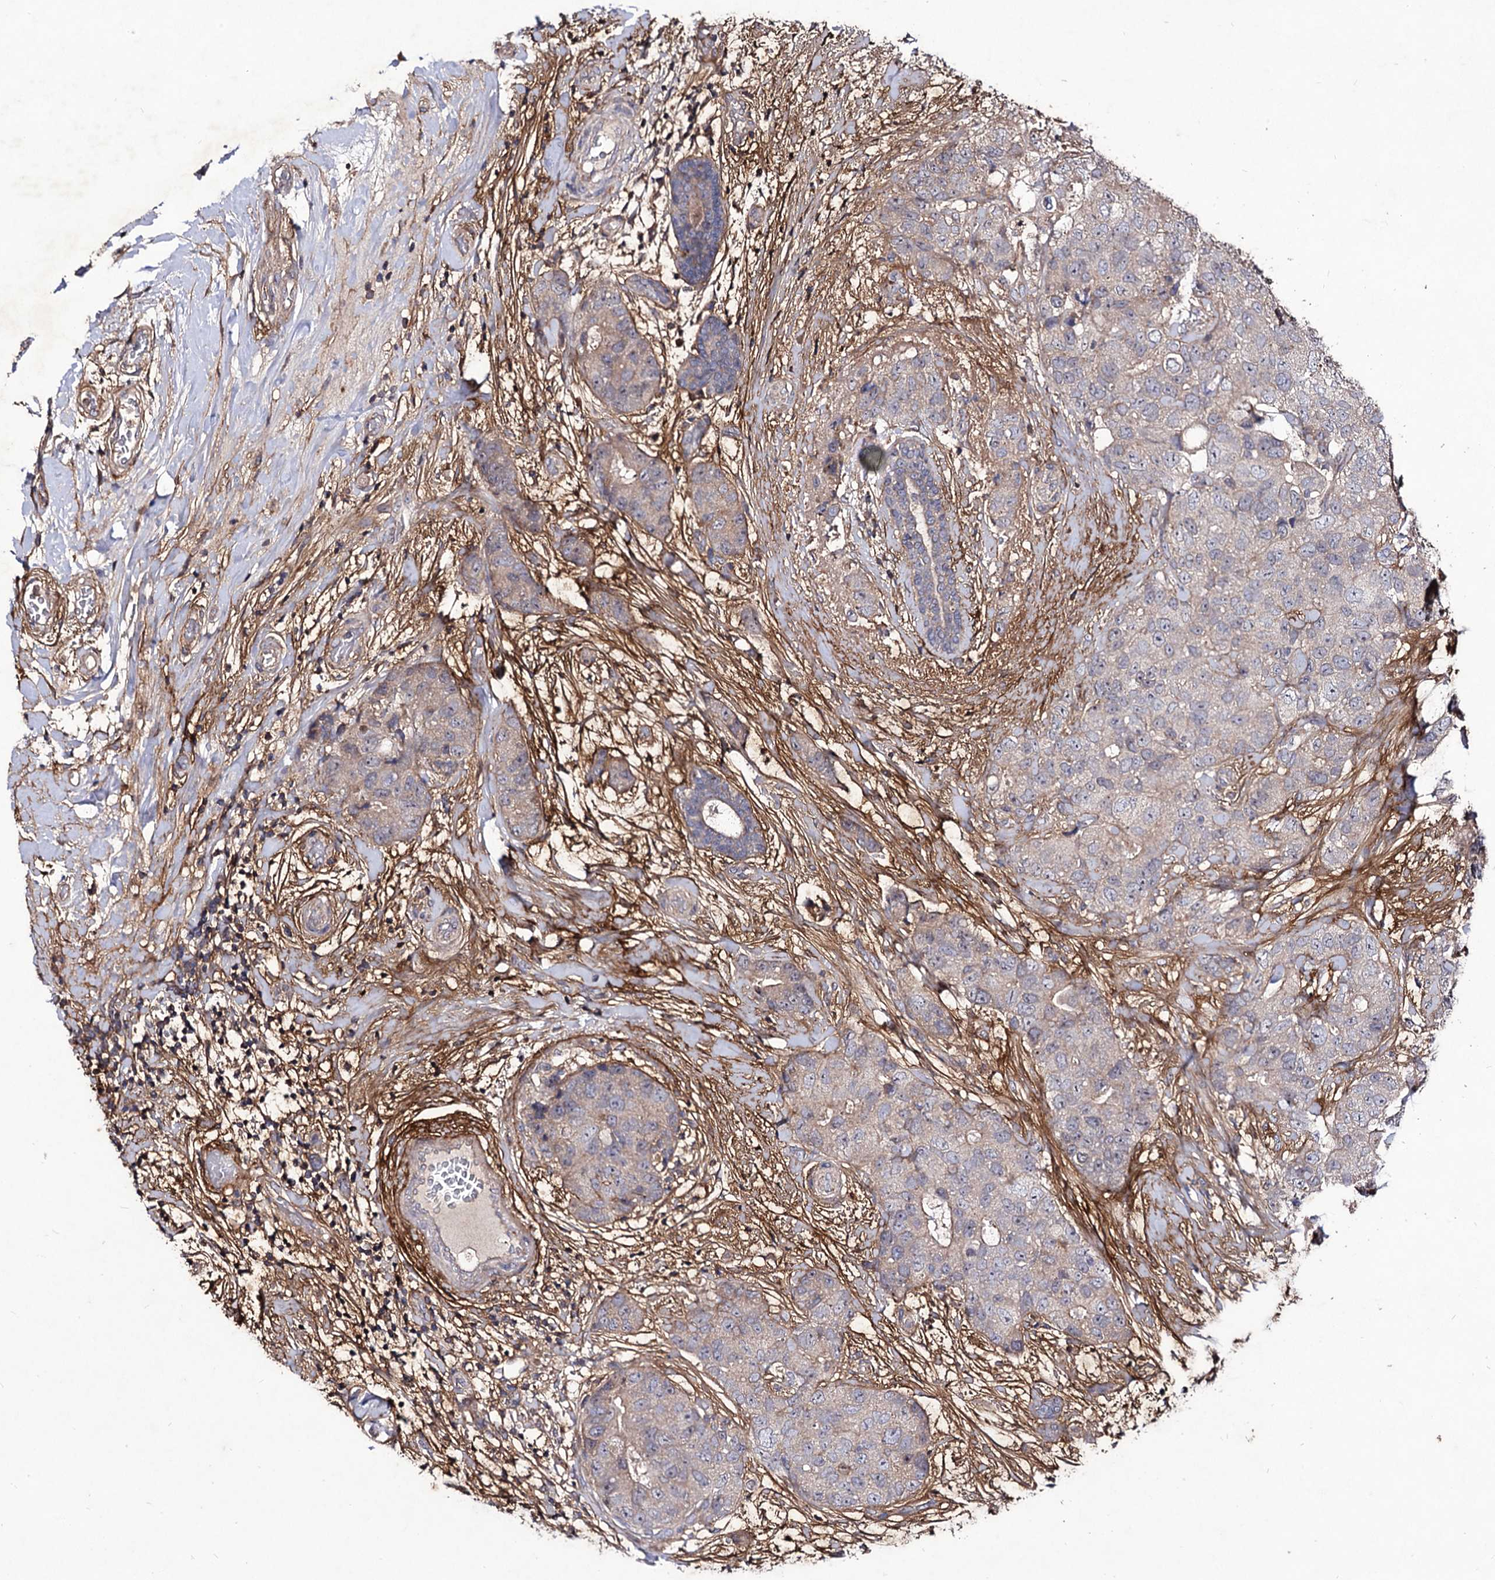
{"staining": {"intensity": "negative", "quantity": "none", "location": "none"}, "tissue": "breast cancer", "cell_type": "Tumor cells", "image_type": "cancer", "snomed": [{"axis": "morphology", "description": "Duct carcinoma"}, {"axis": "topography", "description": "Breast"}], "caption": "This is an immunohistochemistry photomicrograph of infiltrating ductal carcinoma (breast). There is no staining in tumor cells.", "gene": "MYO1H", "patient": {"sex": "female", "age": 62}}